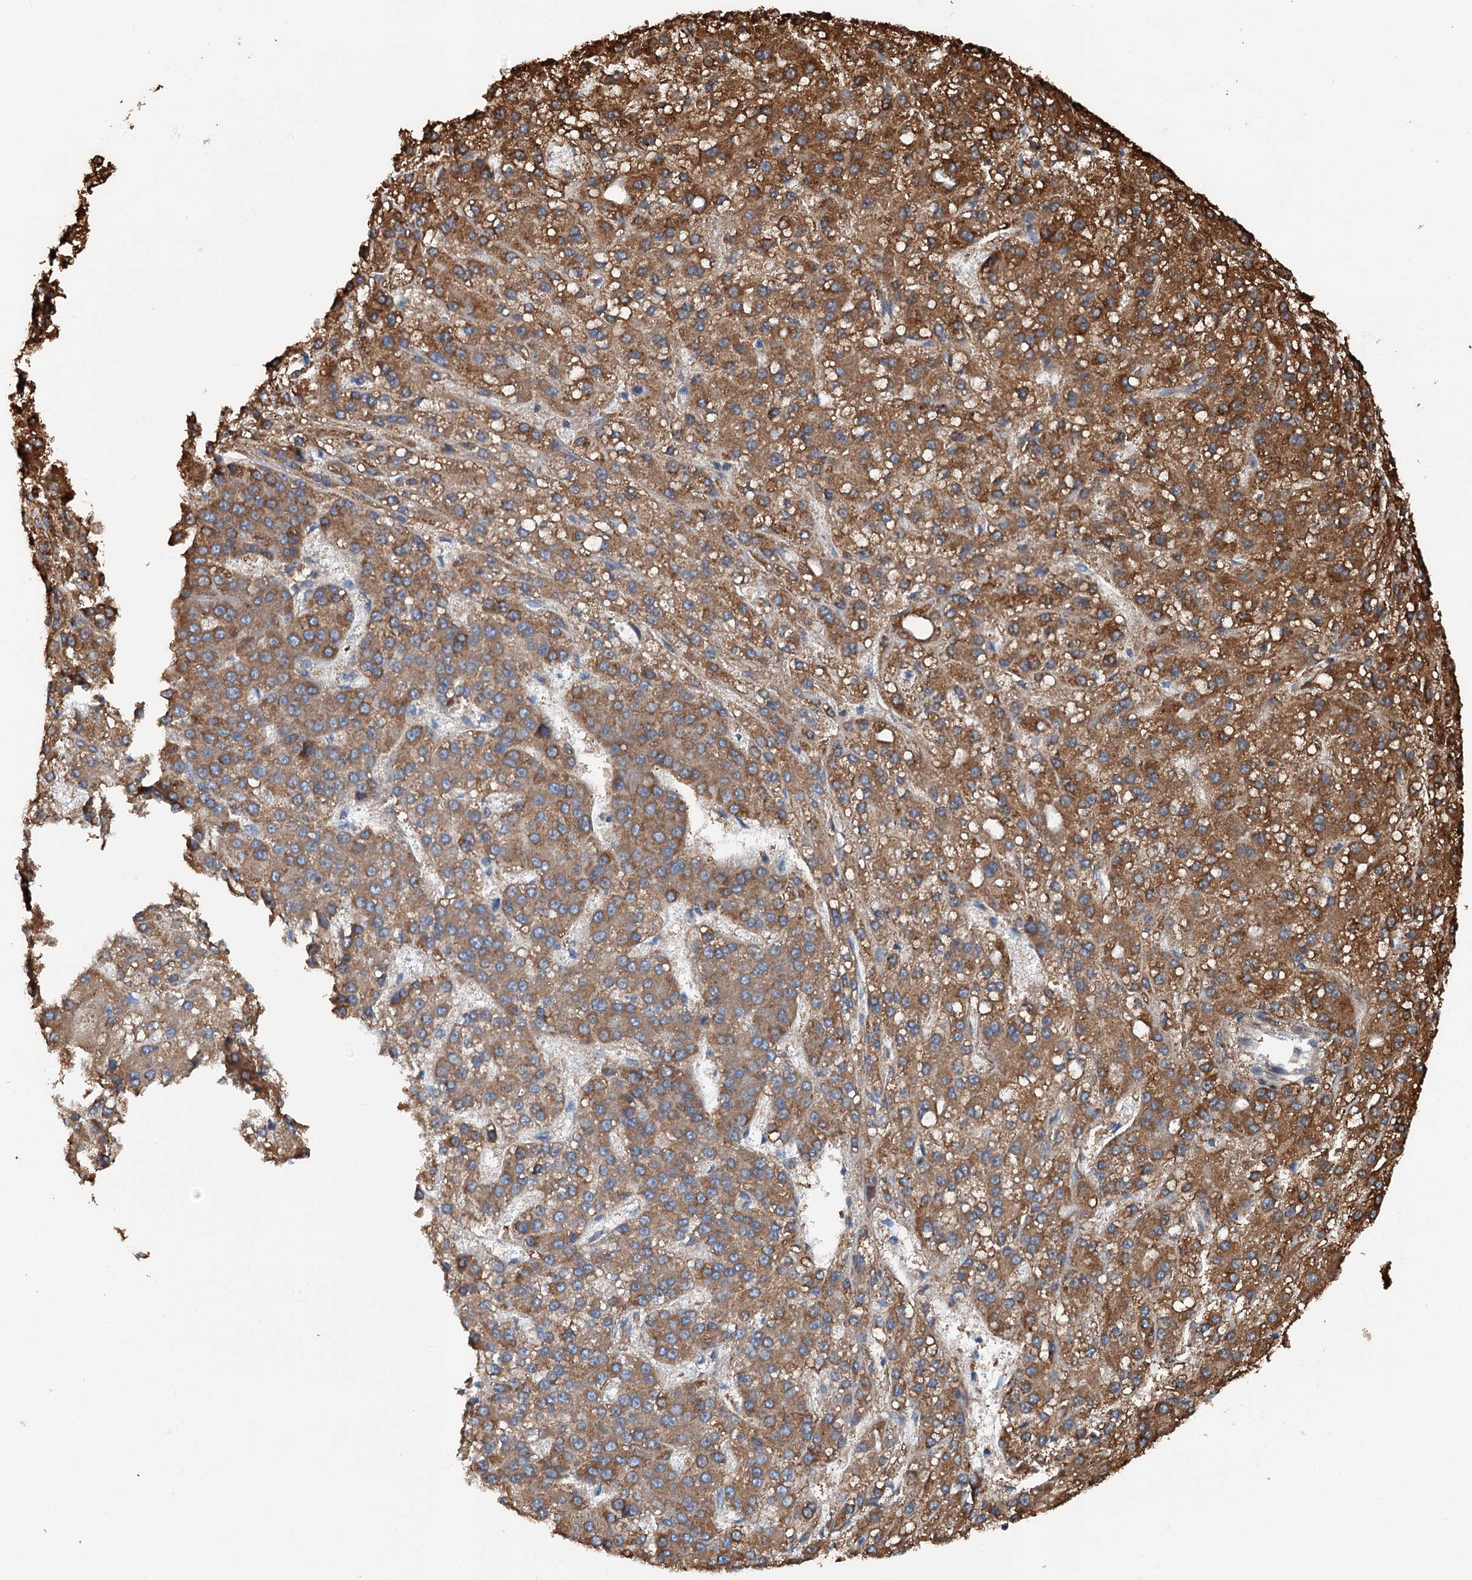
{"staining": {"intensity": "strong", "quantity": ">75%", "location": "cytoplasmic/membranous"}, "tissue": "liver cancer", "cell_type": "Tumor cells", "image_type": "cancer", "snomed": [{"axis": "morphology", "description": "Carcinoma, Hepatocellular, NOS"}, {"axis": "topography", "description": "Liver"}], "caption": "This micrograph reveals immunohistochemistry staining of liver cancer, with high strong cytoplasmic/membranous staining in approximately >75% of tumor cells.", "gene": "TRPT1", "patient": {"sex": "male", "age": 67}}